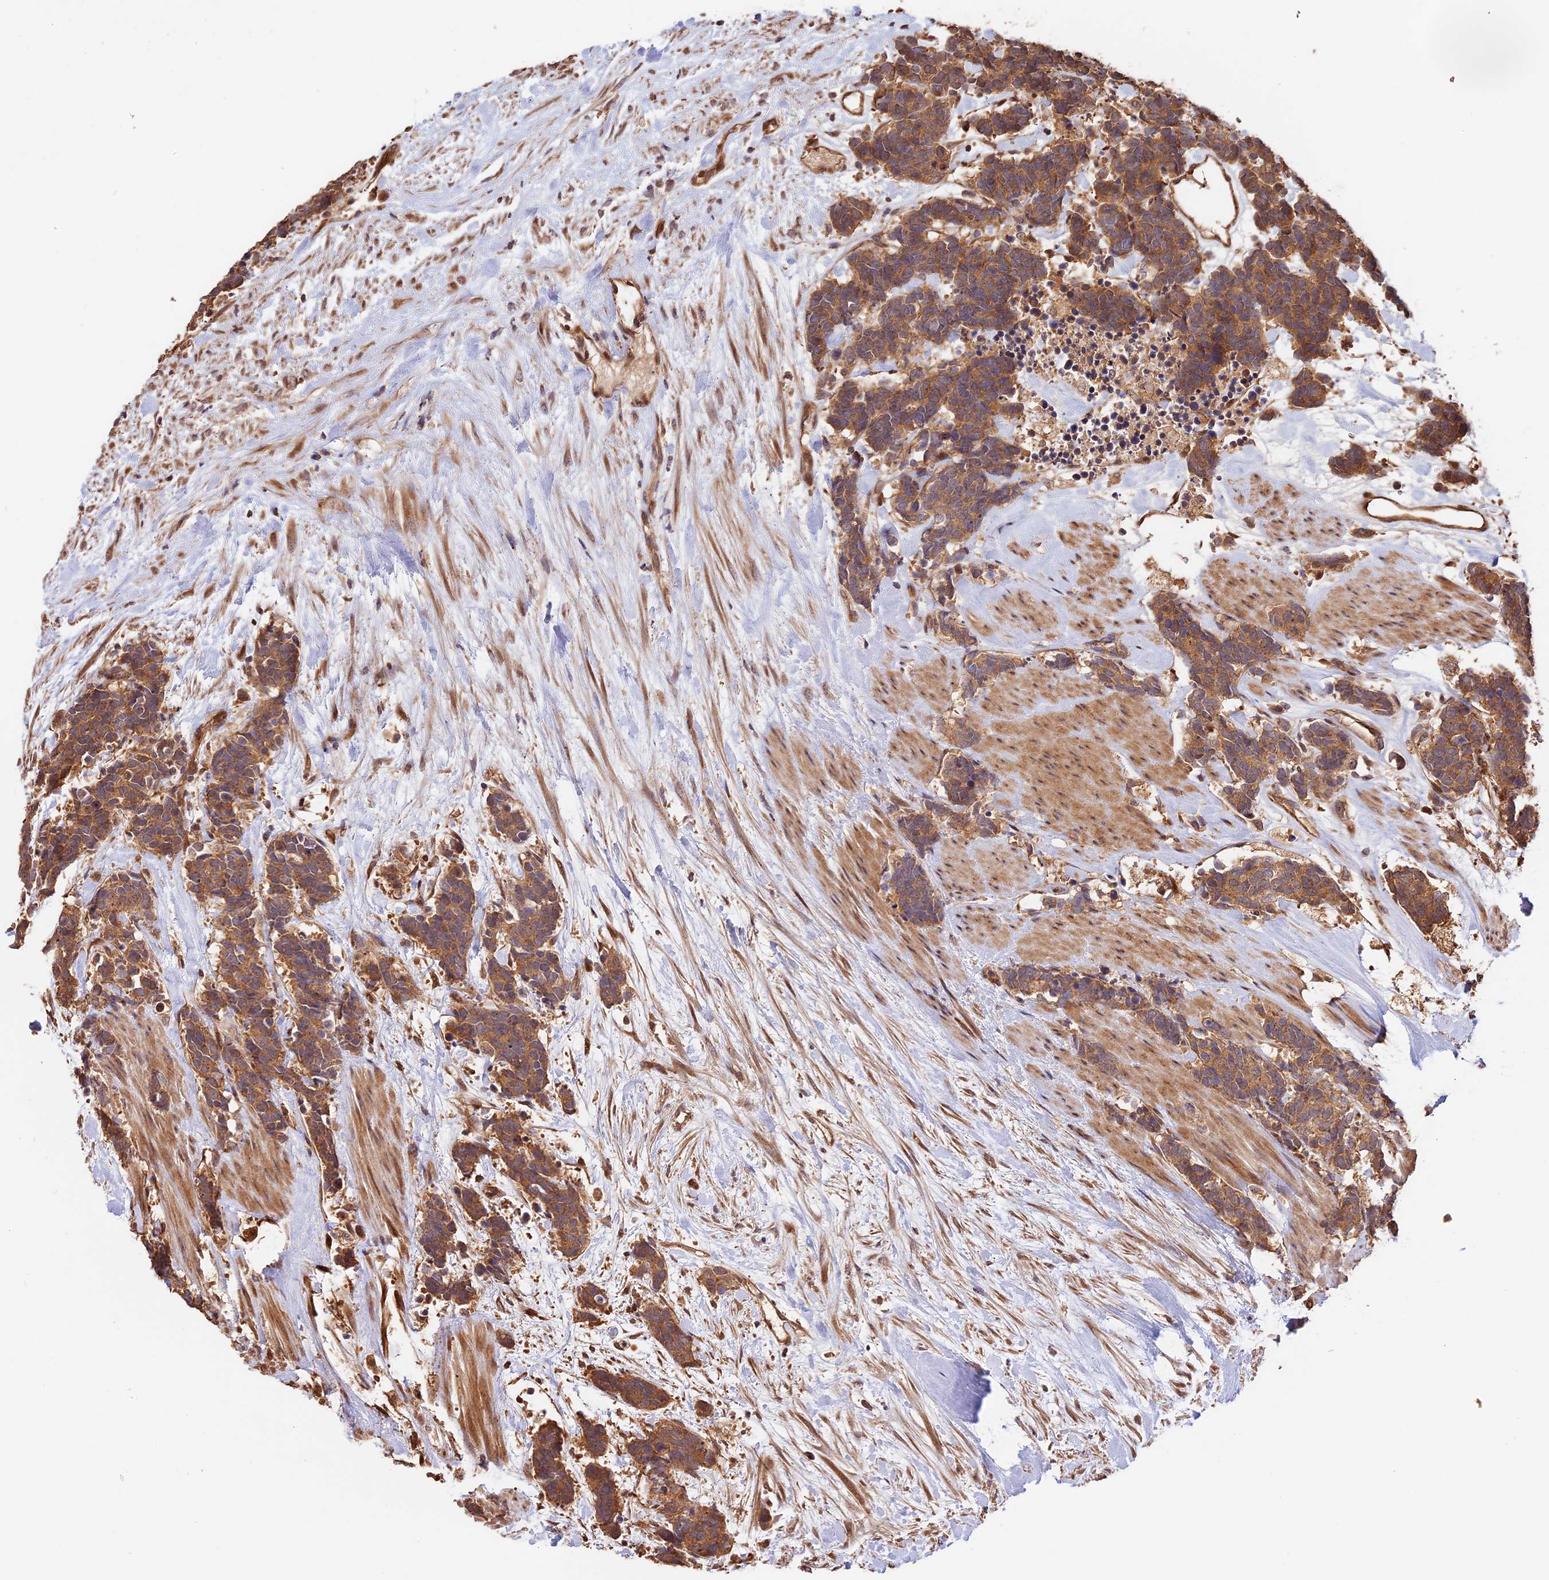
{"staining": {"intensity": "moderate", "quantity": ">75%", "location": "cytoplasmic/membranous"}, "tissue": "carcinoid", "cell_type": "Tumor cells", "image_type": "cancer", "snomed": [{"axis": "morphology", "description": "Carcinoma, NOS"}, {"axis": "morphology", "description": "Carcinoid, malignant, NOS"}, {"axis": "topography", "description": "Prostate"}], "caption": "Protein staining demonstrates moderate cytoplasmic/membranous positivity in approximately >75% of tumor cells in carcinoma. The staining was performed using DAB to visualize the protein expression in brown, while the nuclei were stained in blue with hematoxylin (Magnification: 20x).", "gene": "PPP1R37", "patient": {"sex": "male", "age": 57}}